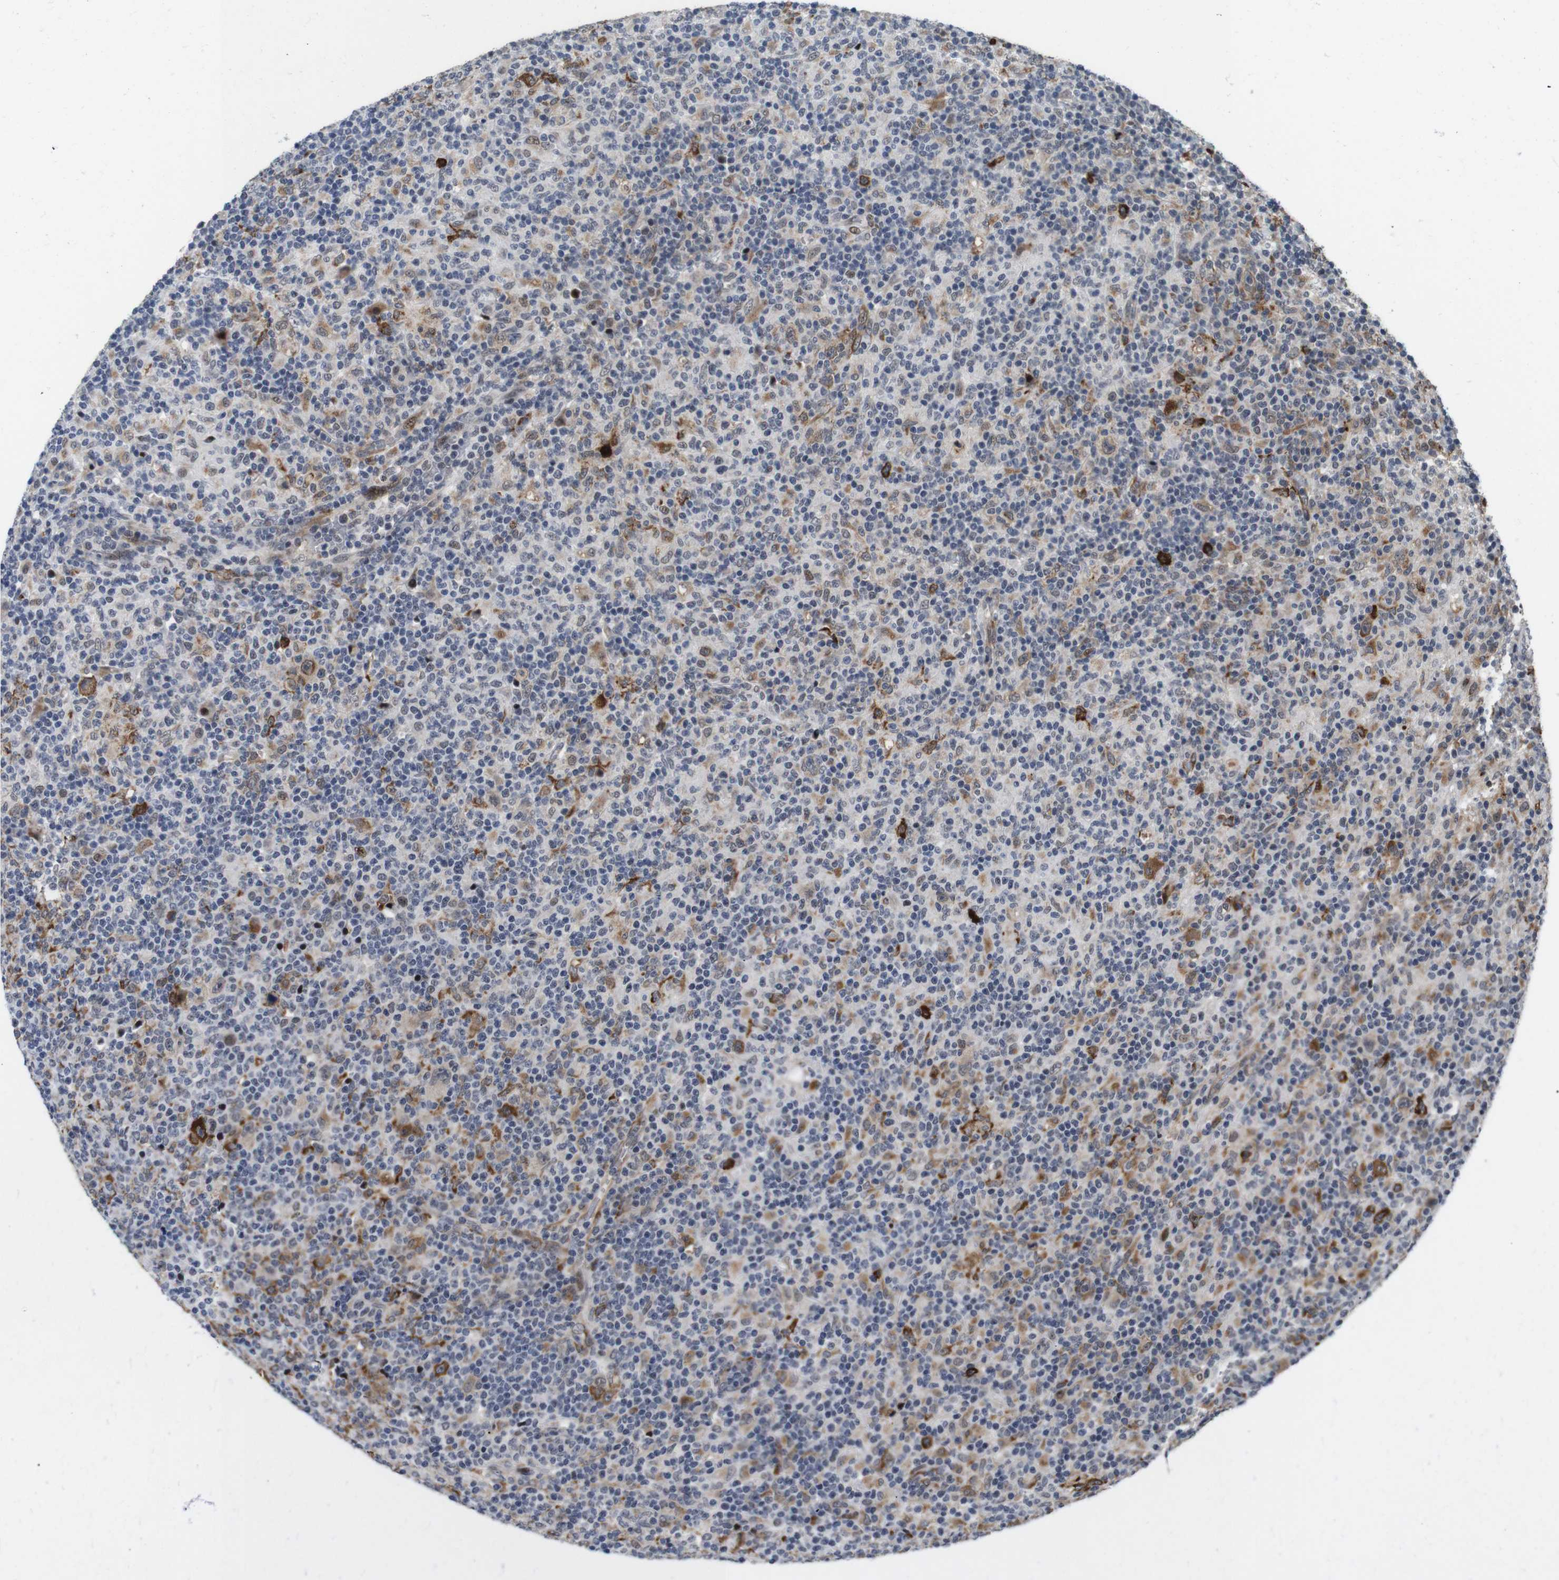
{"staining": {"intensity": "strong", "quantity": ">75%", "location": "cytoplasmic/membranous"}, "tissue": "lymphoma", "cell_type": "Tumor cells", "image_type": "cancer", "snomed": [{"axis": "morphology", "description": "Hodgkin's disease, NOS"}, {"axis": "topography", "description": "Lymph node"}], "caption": "Brown immunohistochemical staining in Hodgkin's disease shows strong cytoplasmic/membranous expression in about >75% of tumor cells.", "gene": "EIF4G1", "patient": {"sex": "male", "age": 70}}